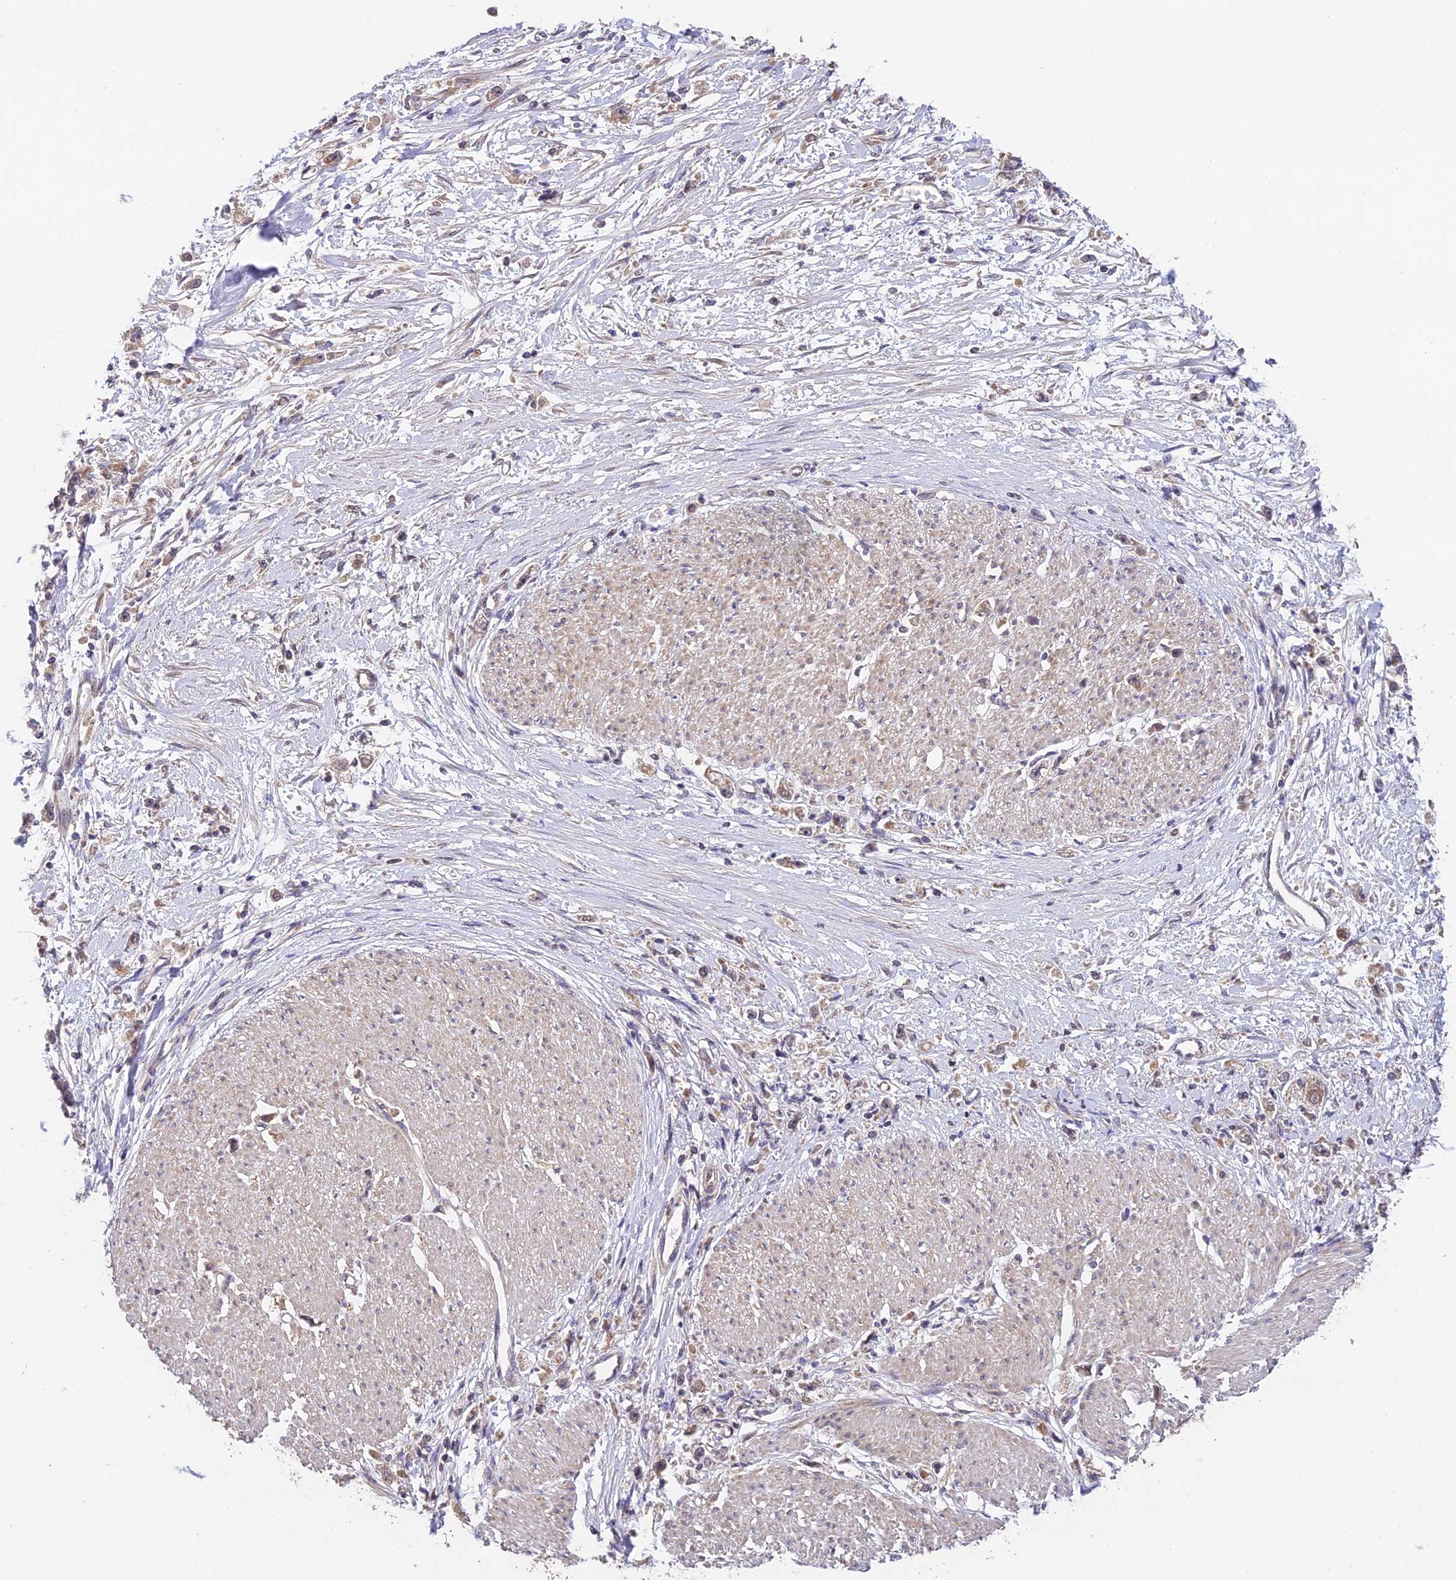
{"staining": {"intensity": "weak", "quantity": ">75%", "location": "cytoplasmic/membranous"}, "tissue": "stomach cancer", "cell_type": "Tumor cells", "image_type": "cancer", "snomed": [{"axis": "morphology", "description": "Adenocarcinoma, NOS"}, {"axis": "topography", "description": "Stomach"}], "caption": "Brown immunohistochemical staining in human adenocarcinoma (stomach) exhibits weak cytoplasmic/membranous expression in about >75% of tumor cells.", "gene": "MNS1", "patient": {"sex": "female", "age": 59}}